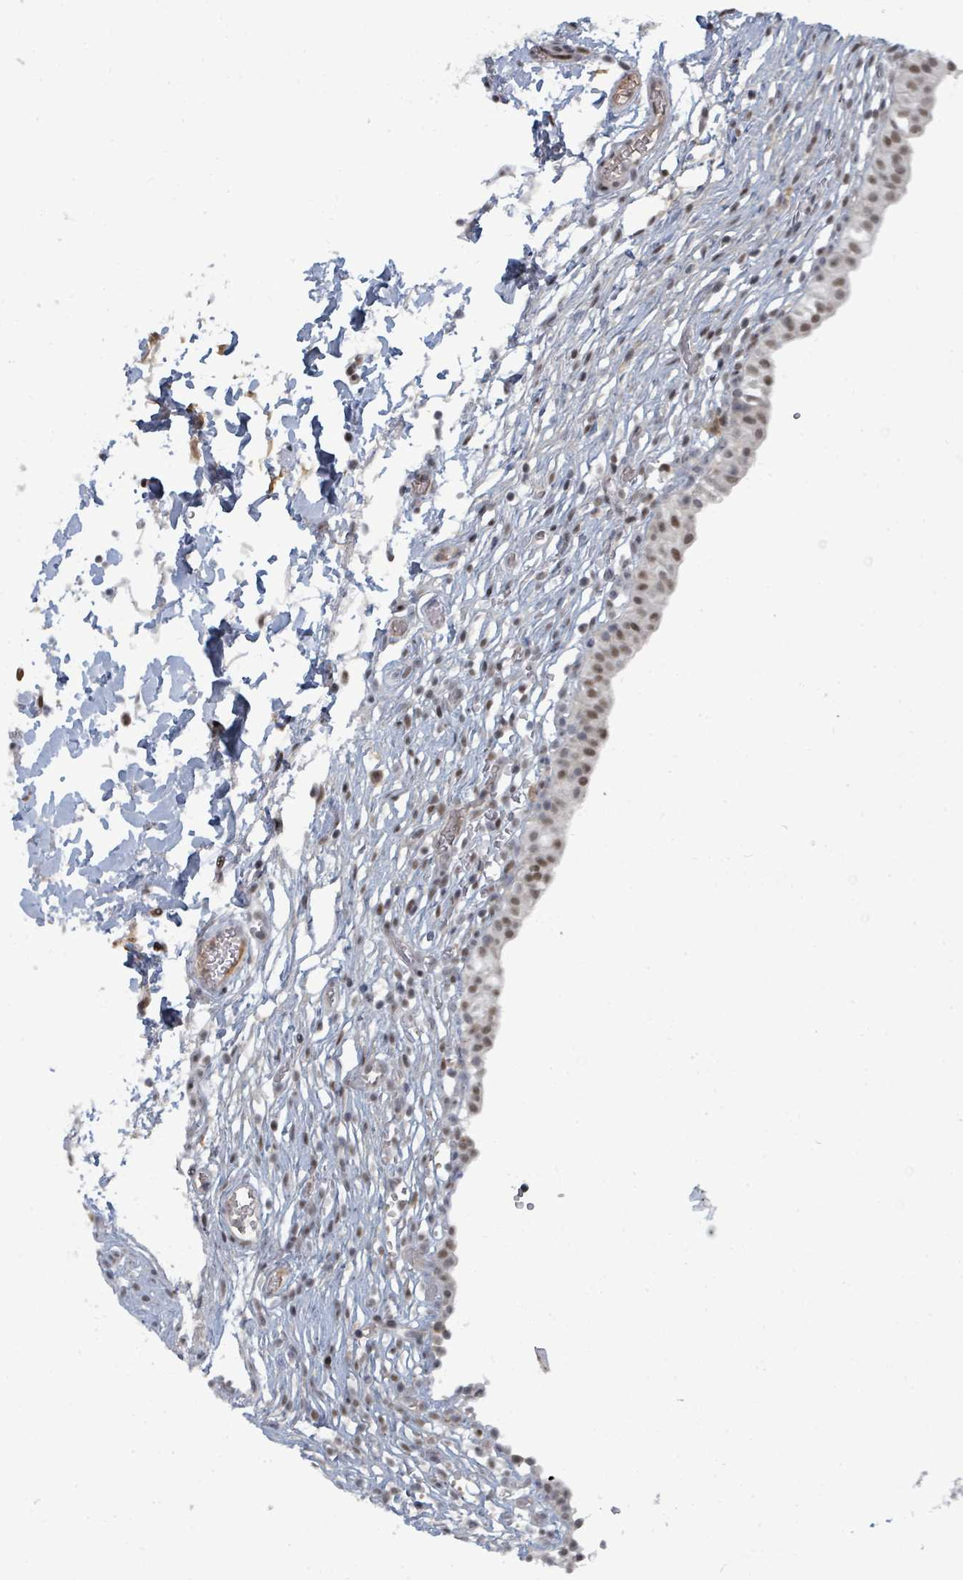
{"staining": {"intensity": "moderate", "quantity": ">75%", "location": "nuclear"}, "tissue": "urinary bladder", "cell_type": "Urothelial cells", "image_type": "normal", "snomed": [{"axis": "morphology", "description": "Normal tissue, NOS"}, {"axis": "topography", "description": "Urinary bladder"}, {"axis": "topography", "description": "Peripheral nerve tissue"}], "caption": "This micrograph demonstrates unremarkable urinary bladder stained with IHC to label a protein in brown. The nuclear of urothelial cells show moderate positivity for the protein. Nuclei are counter-stained blue.", "gene": "UCK1", "patient": {"sex": "male", "age": 55}}